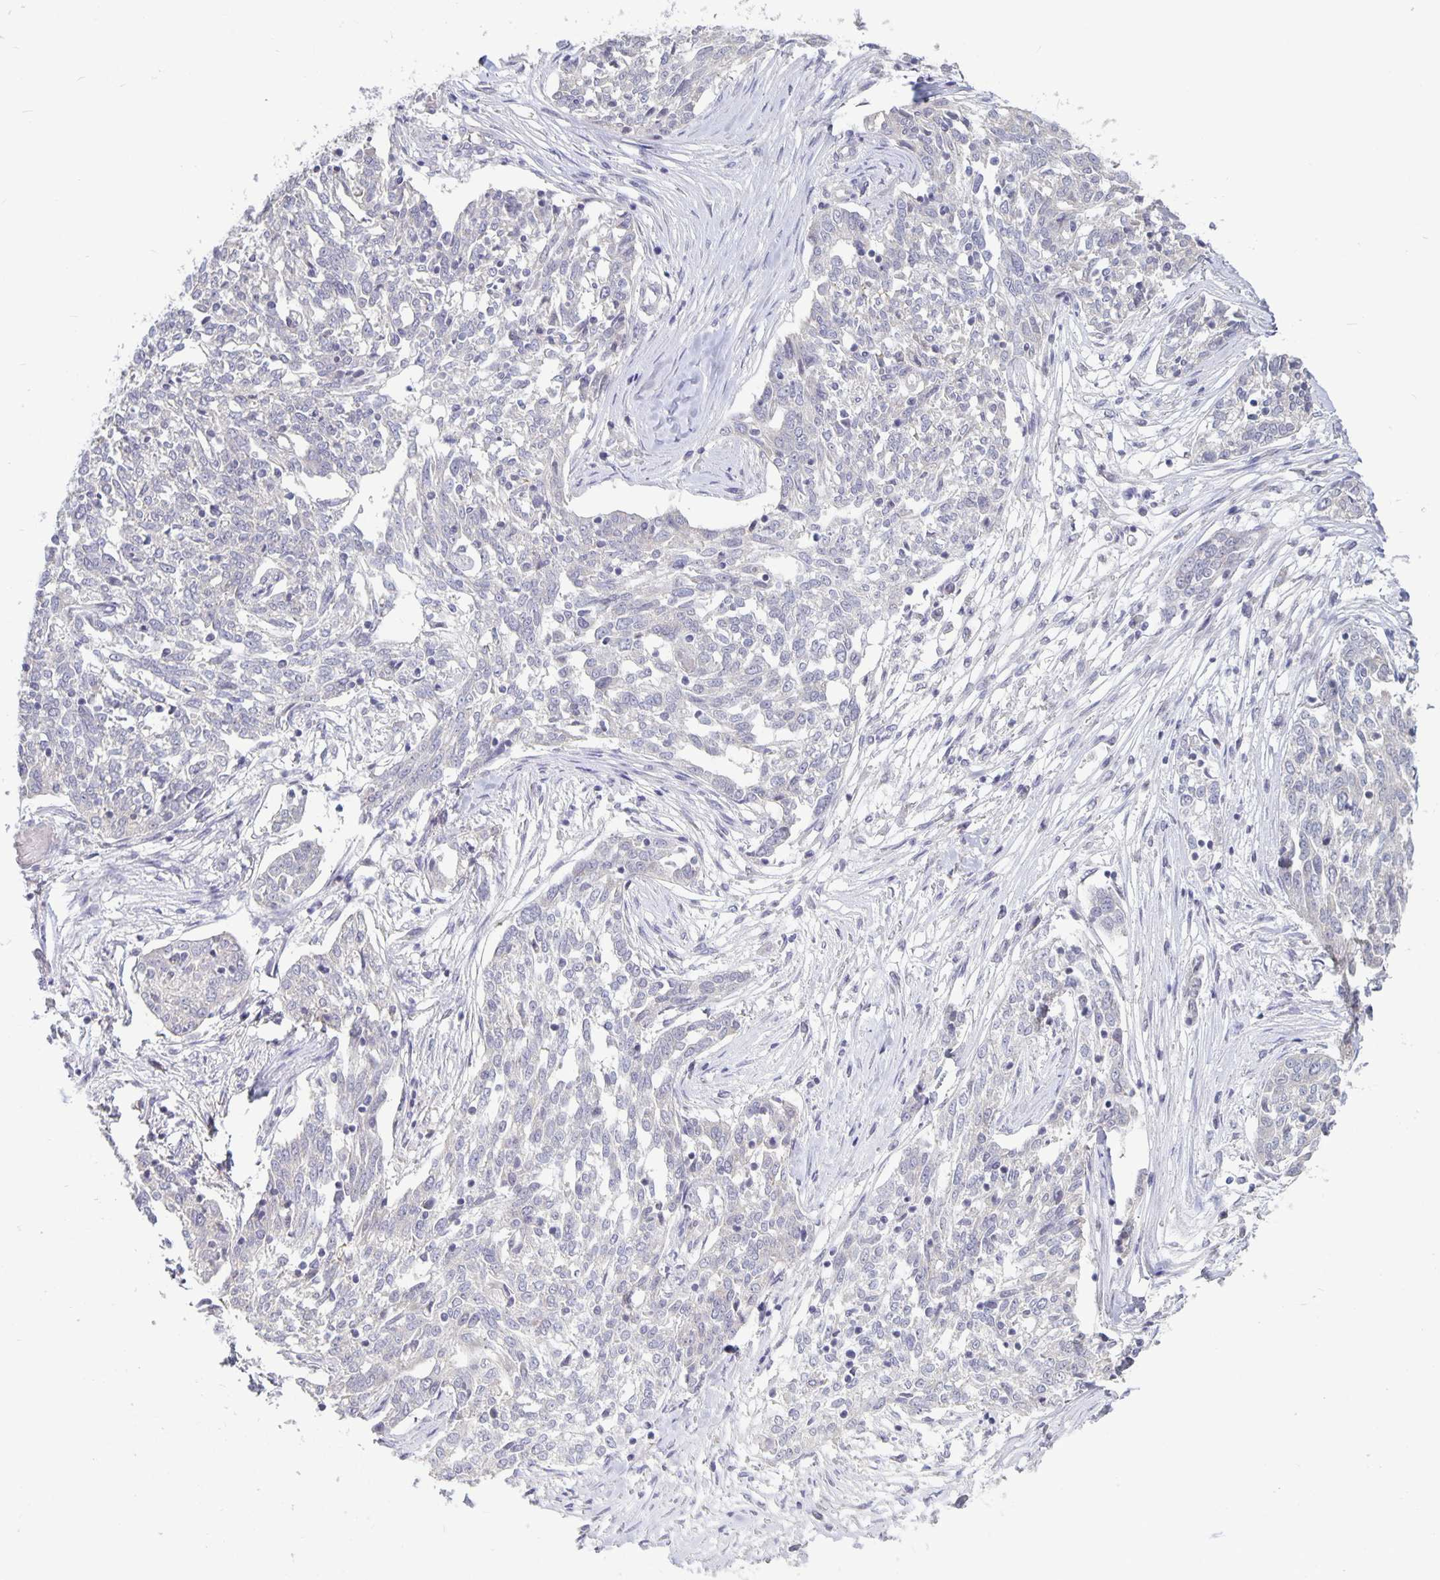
{"staining": {"intensity": "negative", "quantity": "none", "location": "none"}, "tissue": "ovarian cancer", "cell_type": "Tumor cells", "image_type": "cancer", "snomed": [{"axis": "morphology", "description": "Cystadenocarcinoma, serous, NOS"}, {"axis": "topography", "description": "Ovary"}], "caption": "Immunohistochemical staining of human ovarian serous cystadenocarcinoma reveals no significant staining in tumor cells.", "gene": "PLCB3", "patient": {"sex": "female", "age": 67}}